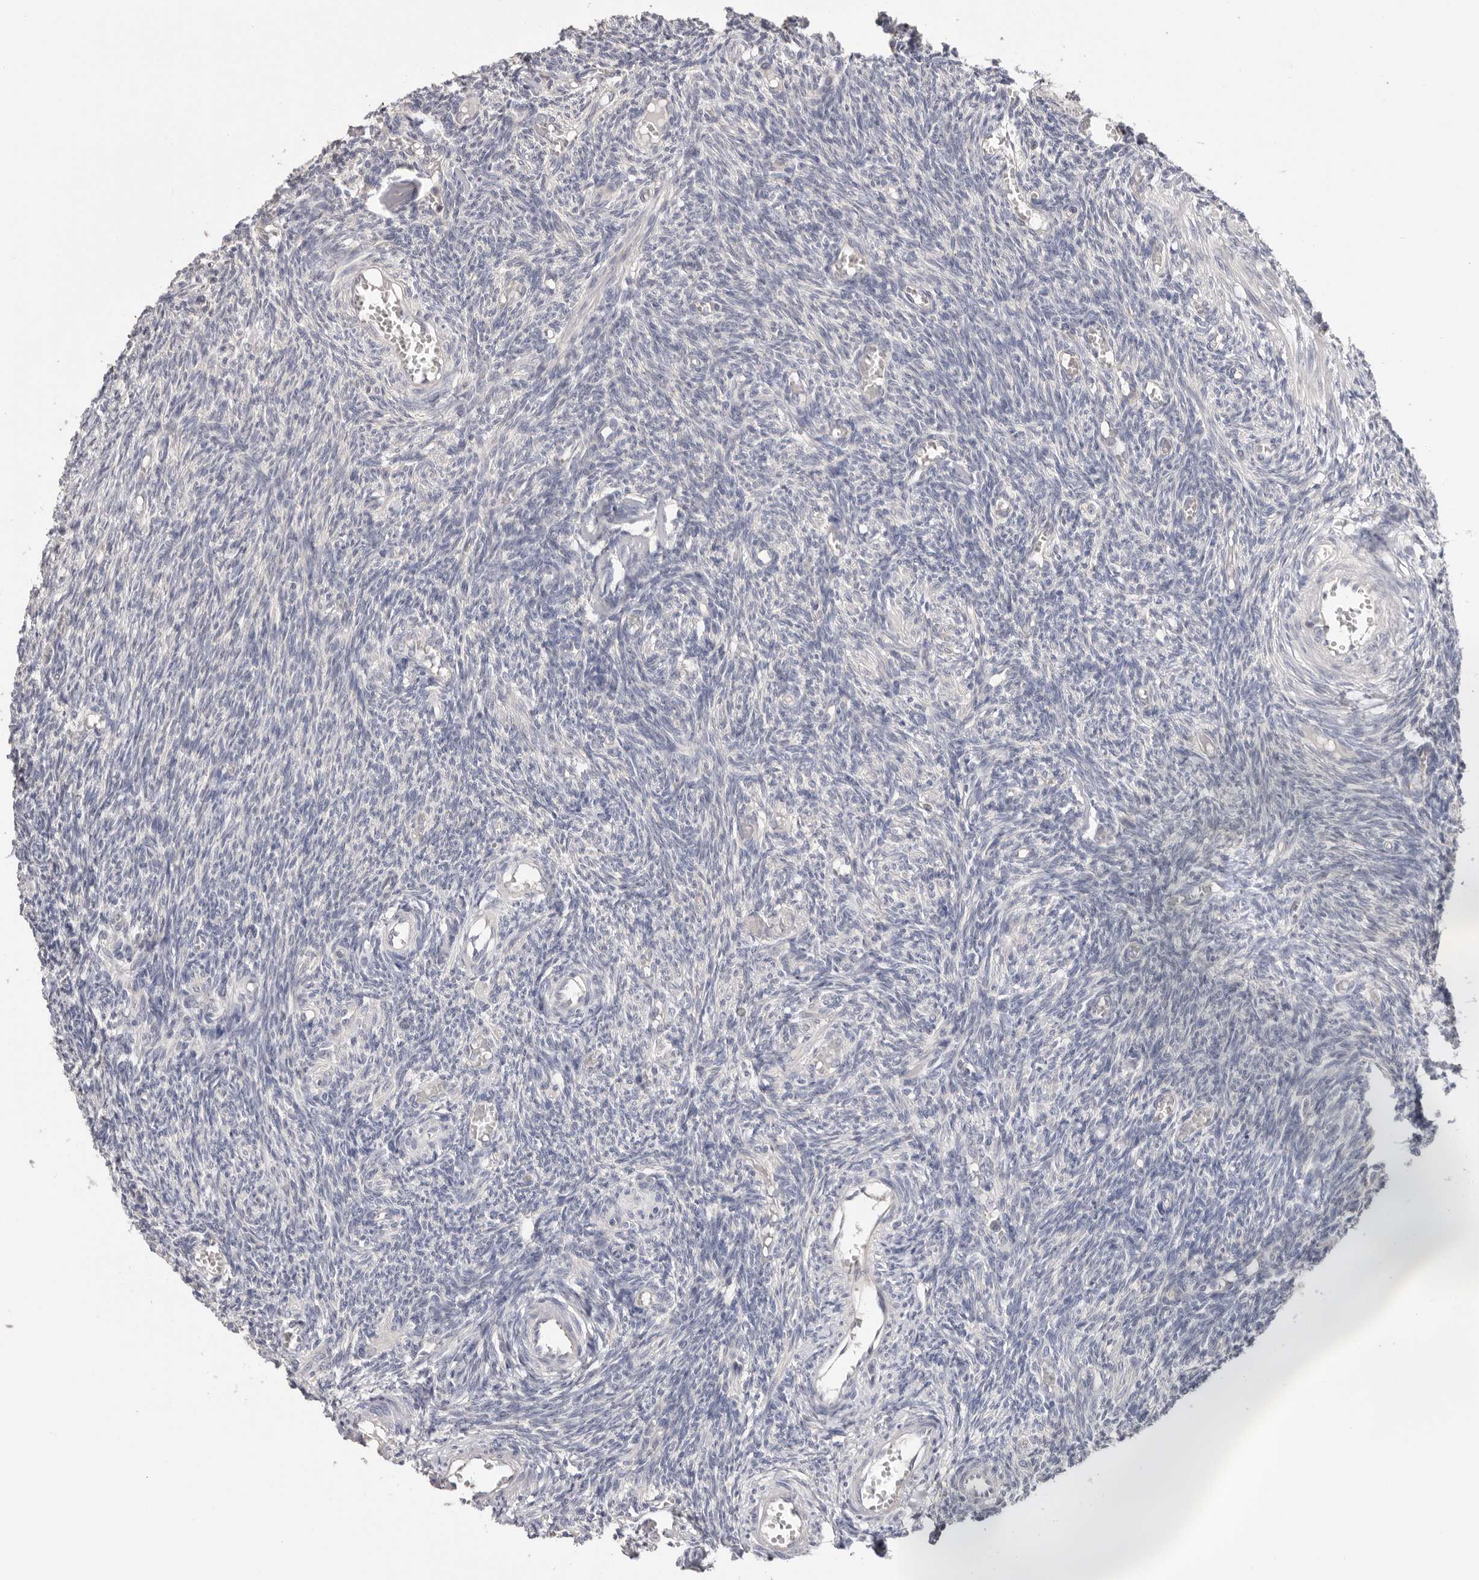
{"staining": {"intensity": "negative", "quantity": "none", "location": "none"}, "tissue": "ovary", "cell_type": "Follicle cells", "image_type": "normal", "snomed": [{"axis": "morphology", "description": "Normal tissue, NOS"}, {"axis": "topography", "description": "Ovary"}], "caption": "Image shows no protein expression in follicle cells of benign ovary. (Brightfield microscopy of DAB (3,3'-diaminobenzidine) immunohistochemistry (IHC) at high magnification).", "gene": "S100A14", "patient": {"sex": "female", "age": 27}}